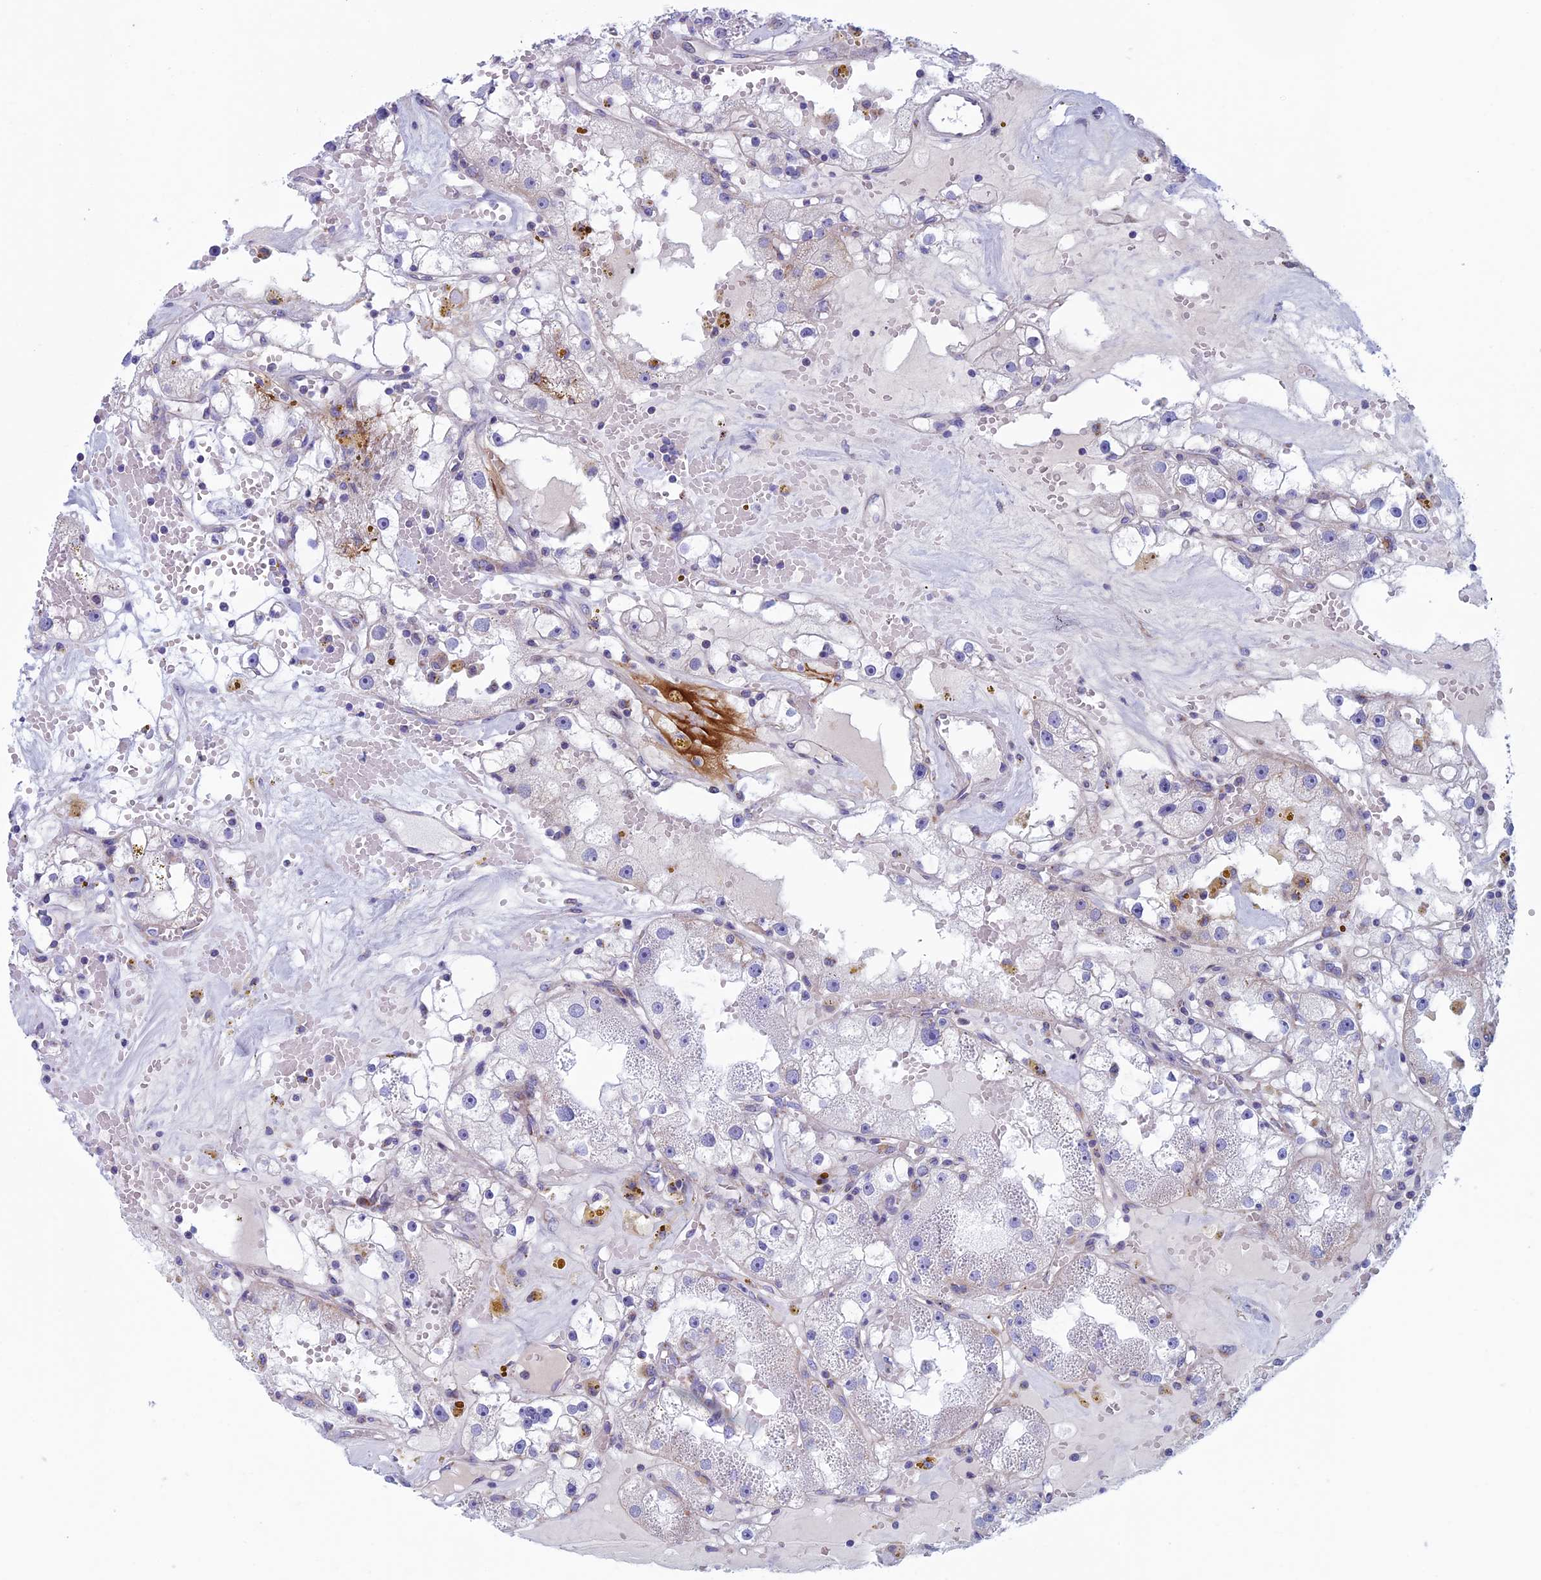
{"staining": {"intensity": "negative", "quantity": "none", "location": "none"}, "tissue": "renal cancer", "cell_type": "Tumor cells", "image_type": "cancer", "snomed": [{"axis": "morphology", "description": "Adenocarcinoma, NOS"}, {"axis": "topography", "description": "Kidney"}], "caption": "Tumor cells are negative for brown protein staining in renal adenocarcinoma.", "gene": "NDUFB9", "patient": {"sex": "male", "age": 56}}